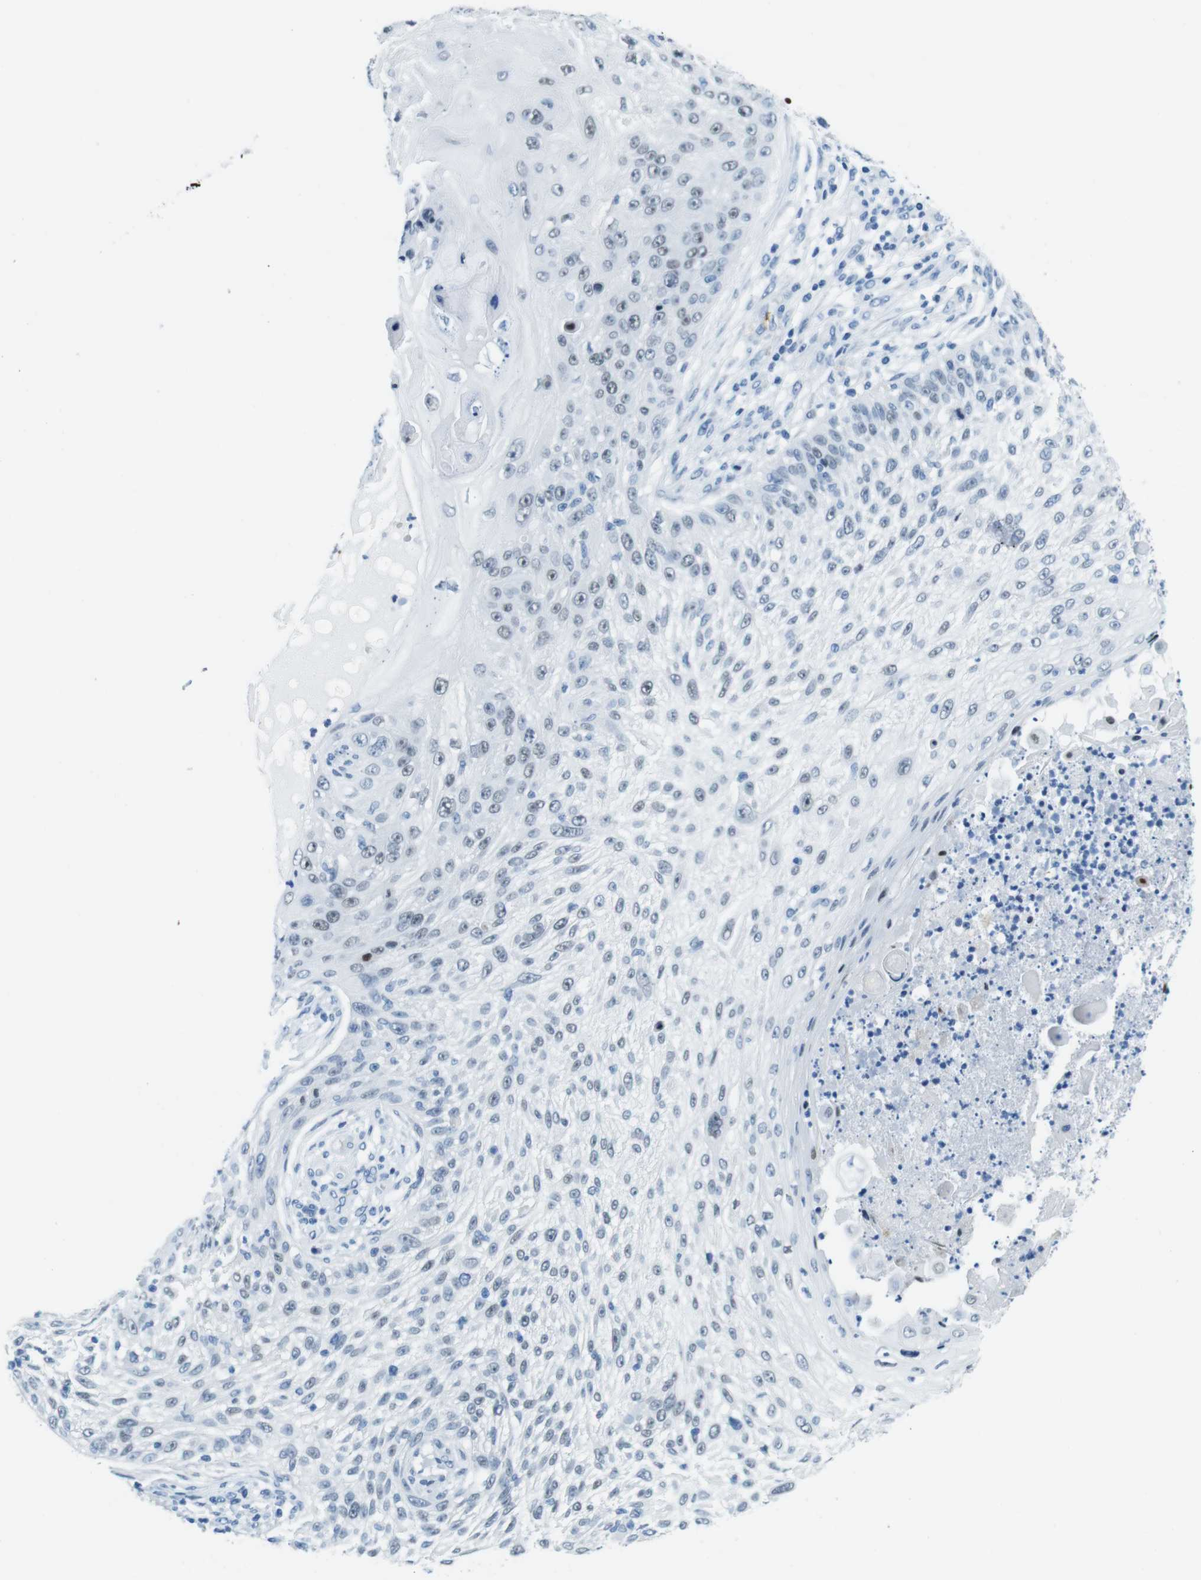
{"staining": {"intensity": "weak", "quantity": "25%-75%", "location": "nuclear"}, "tissue": "skin cancer", "cell_type": "Tumor cells", "image_type": "cancer", "snomed": [{"axis": "morphology", "description": "Squamous cell carcinoma, NOS"}, {"axis": "topography", "description": "Skin"}], "caption": "Protein analysis of skin squamous cell carcinoma tissue shows weak nuclear positivity in approximately 25%-75% of tumor cells. (IHC, brightfield microscopy, high magnification).", "gene": "TFAP2C", "patient": {"sex": "female", "age": 80}}